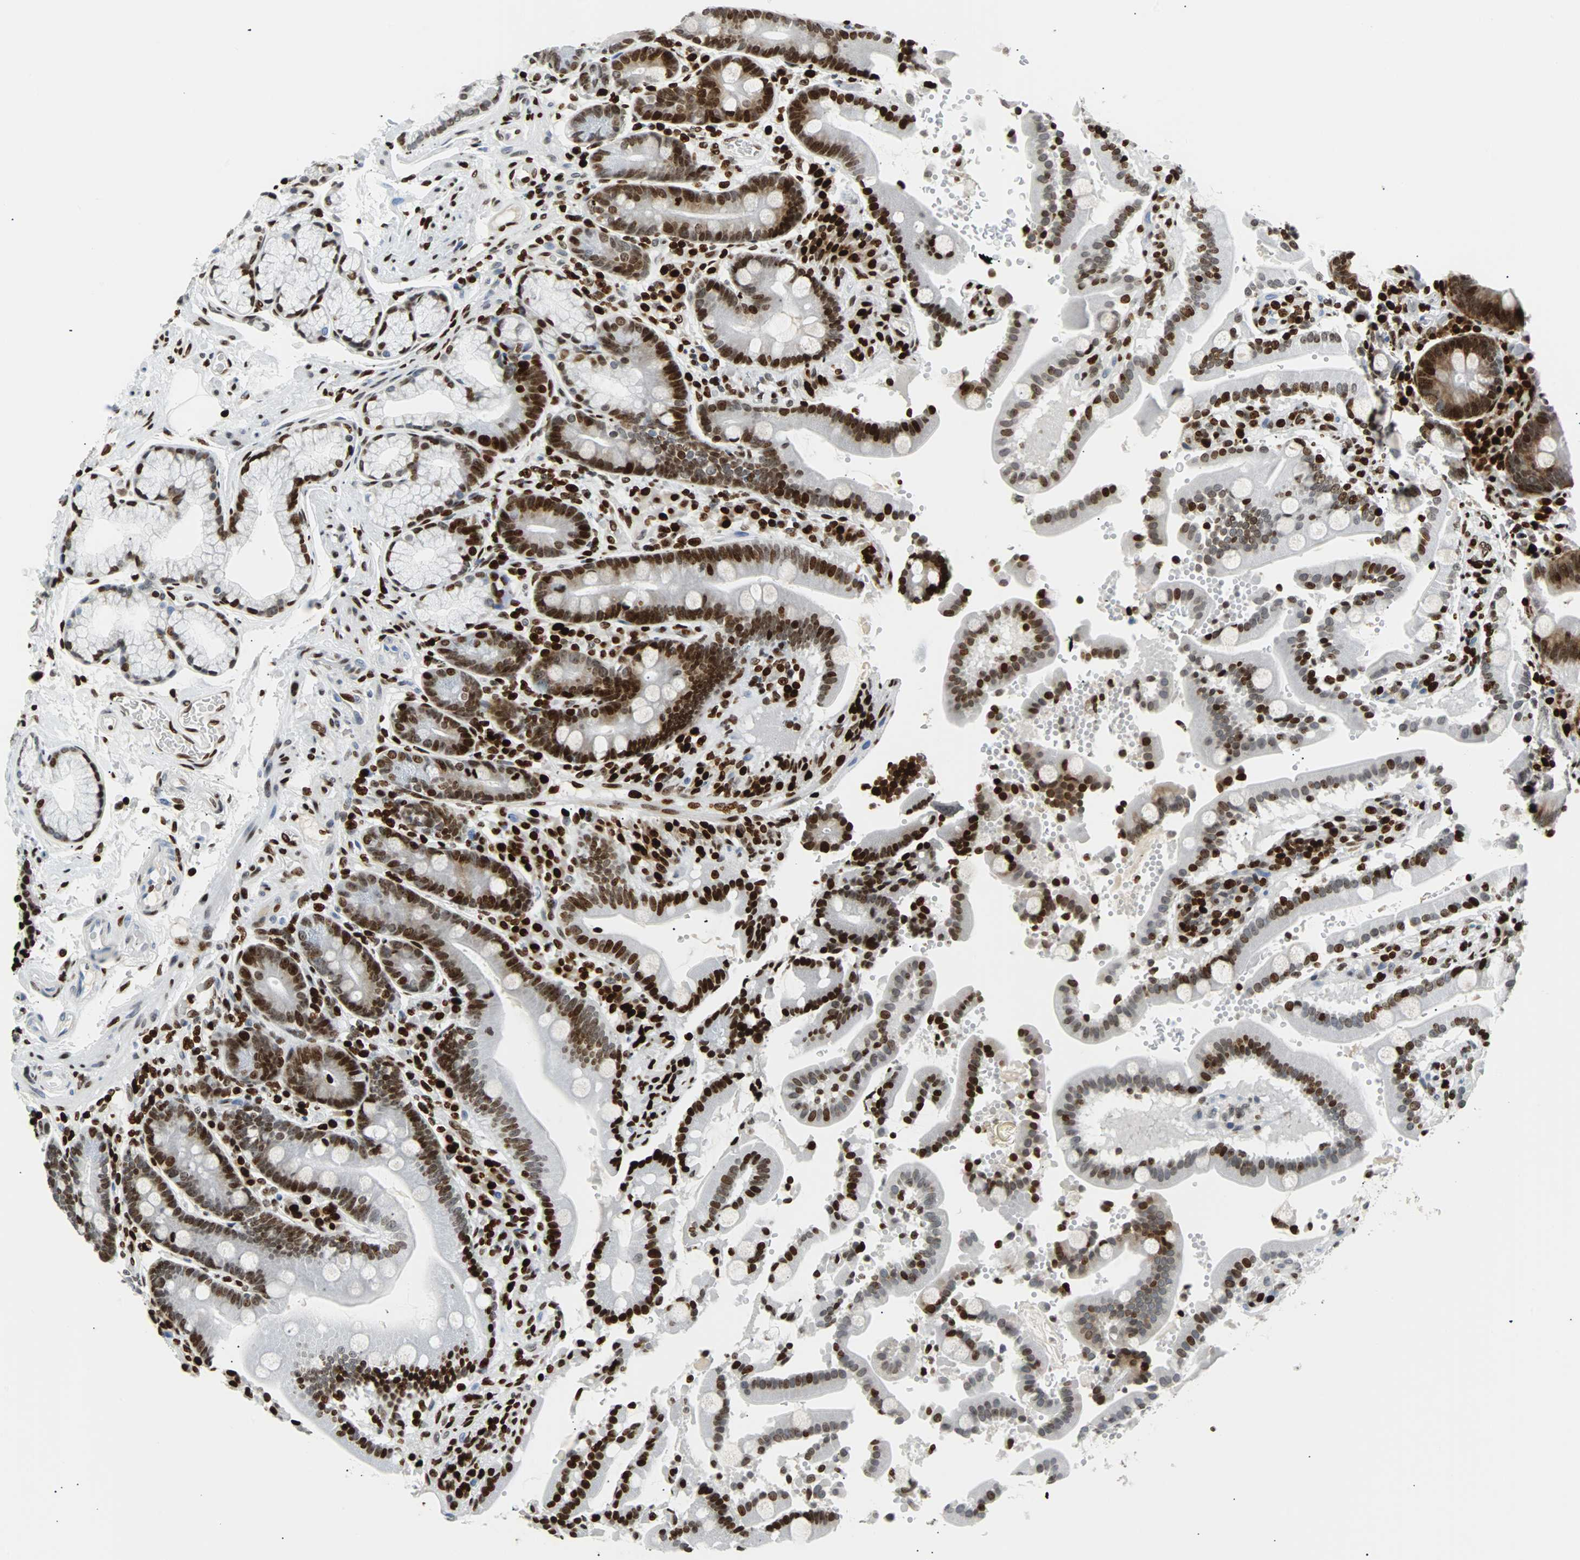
{"staining": {"intensity": "strong", "quantity": ">75%", "location": "nuclear"}, "tissue": "duodenum", "cell_type": "Glandular cells", "image_type": "normal", "snomed": [{"axis": "morphology", "description": "Normal tissue, NOS"}, {"axis": "topography", "description": "Small intestine, NOS"}], "caption": "This image demonstrates normal duodenum stained with immunohistochemistry to label a protein in brown. The nuclear of glandular cells show strong positivity for the protein. Nuclei are counter-stained blue.", "gene": "ZNF131", "patient": {"sex": "female", "age": 71}}